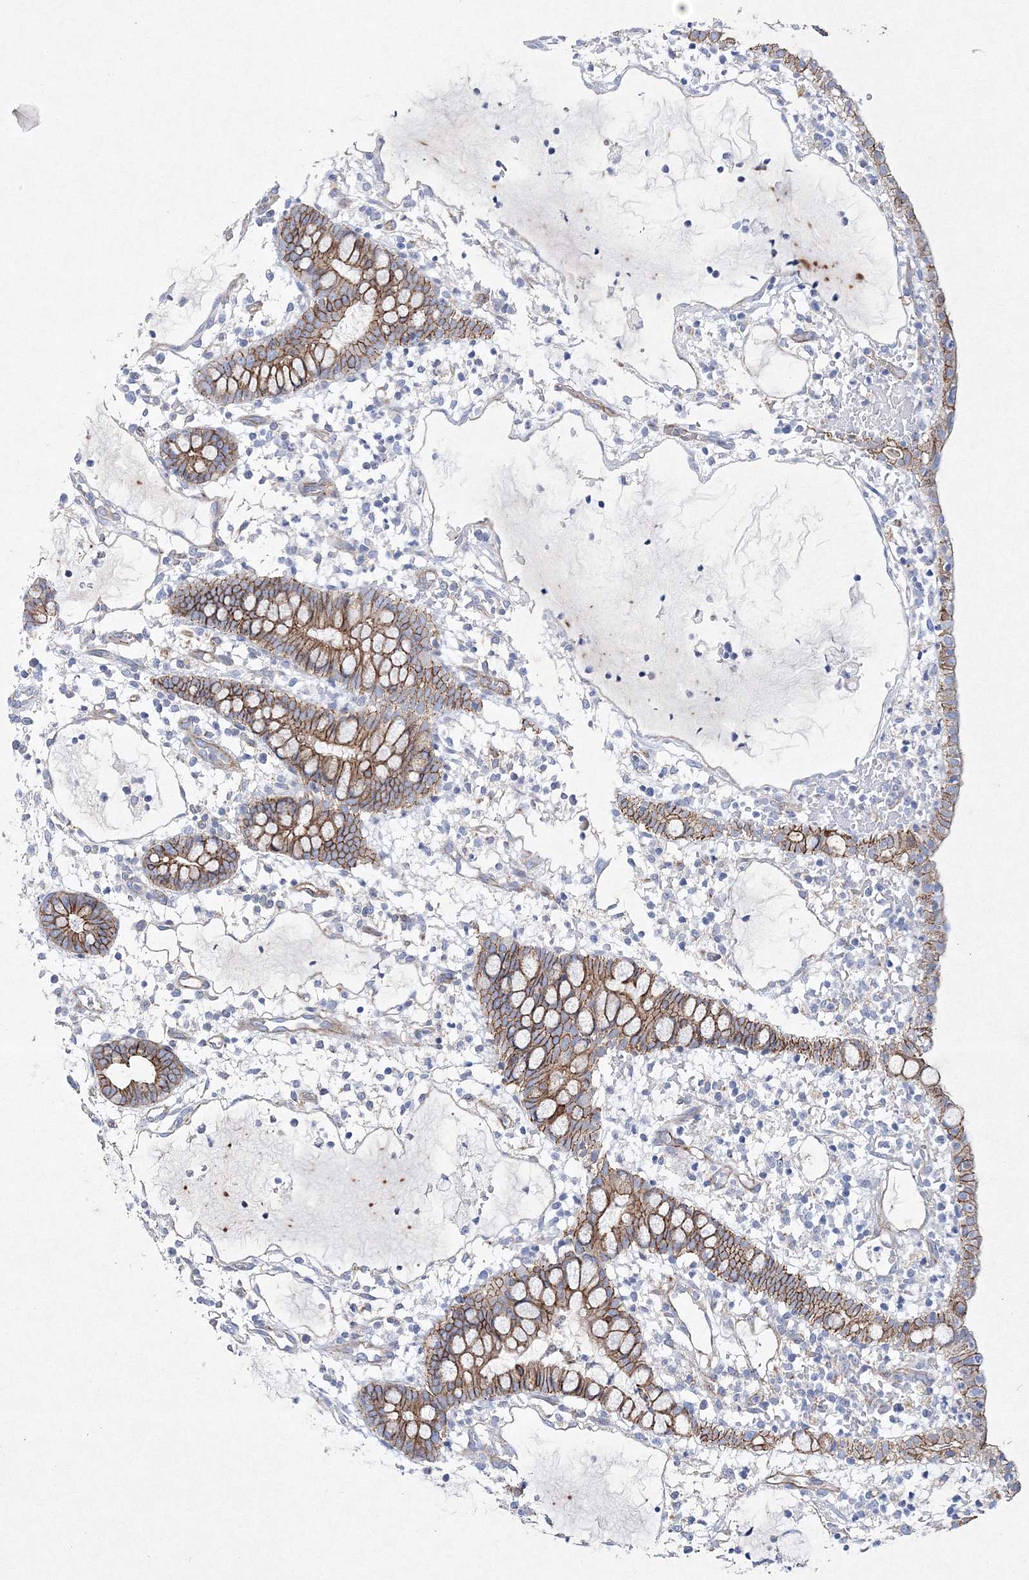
{"staining": {"intensity": "moderate", "quantity": ">75%", "location": "cytoplasmic/membranous"}, "tissue": "small intestine", "cell_type": "Glandular cells", "image_type": "normal", "snomed": [{"axis": "morphology", "description": "Normal tissue, NOS"}, {"axis": "morphology", "description": "Developmental malformation"}, {"axis": "topography", "description": "Small intestine"}], "caption": "This is a micrograph of immunohistochemistry staining of benign small intestine, which shows moderate expression in the cytoplasmic/membranous of glandular cells.", "gene": "NAA40", "patient": {"sex": "male"}}